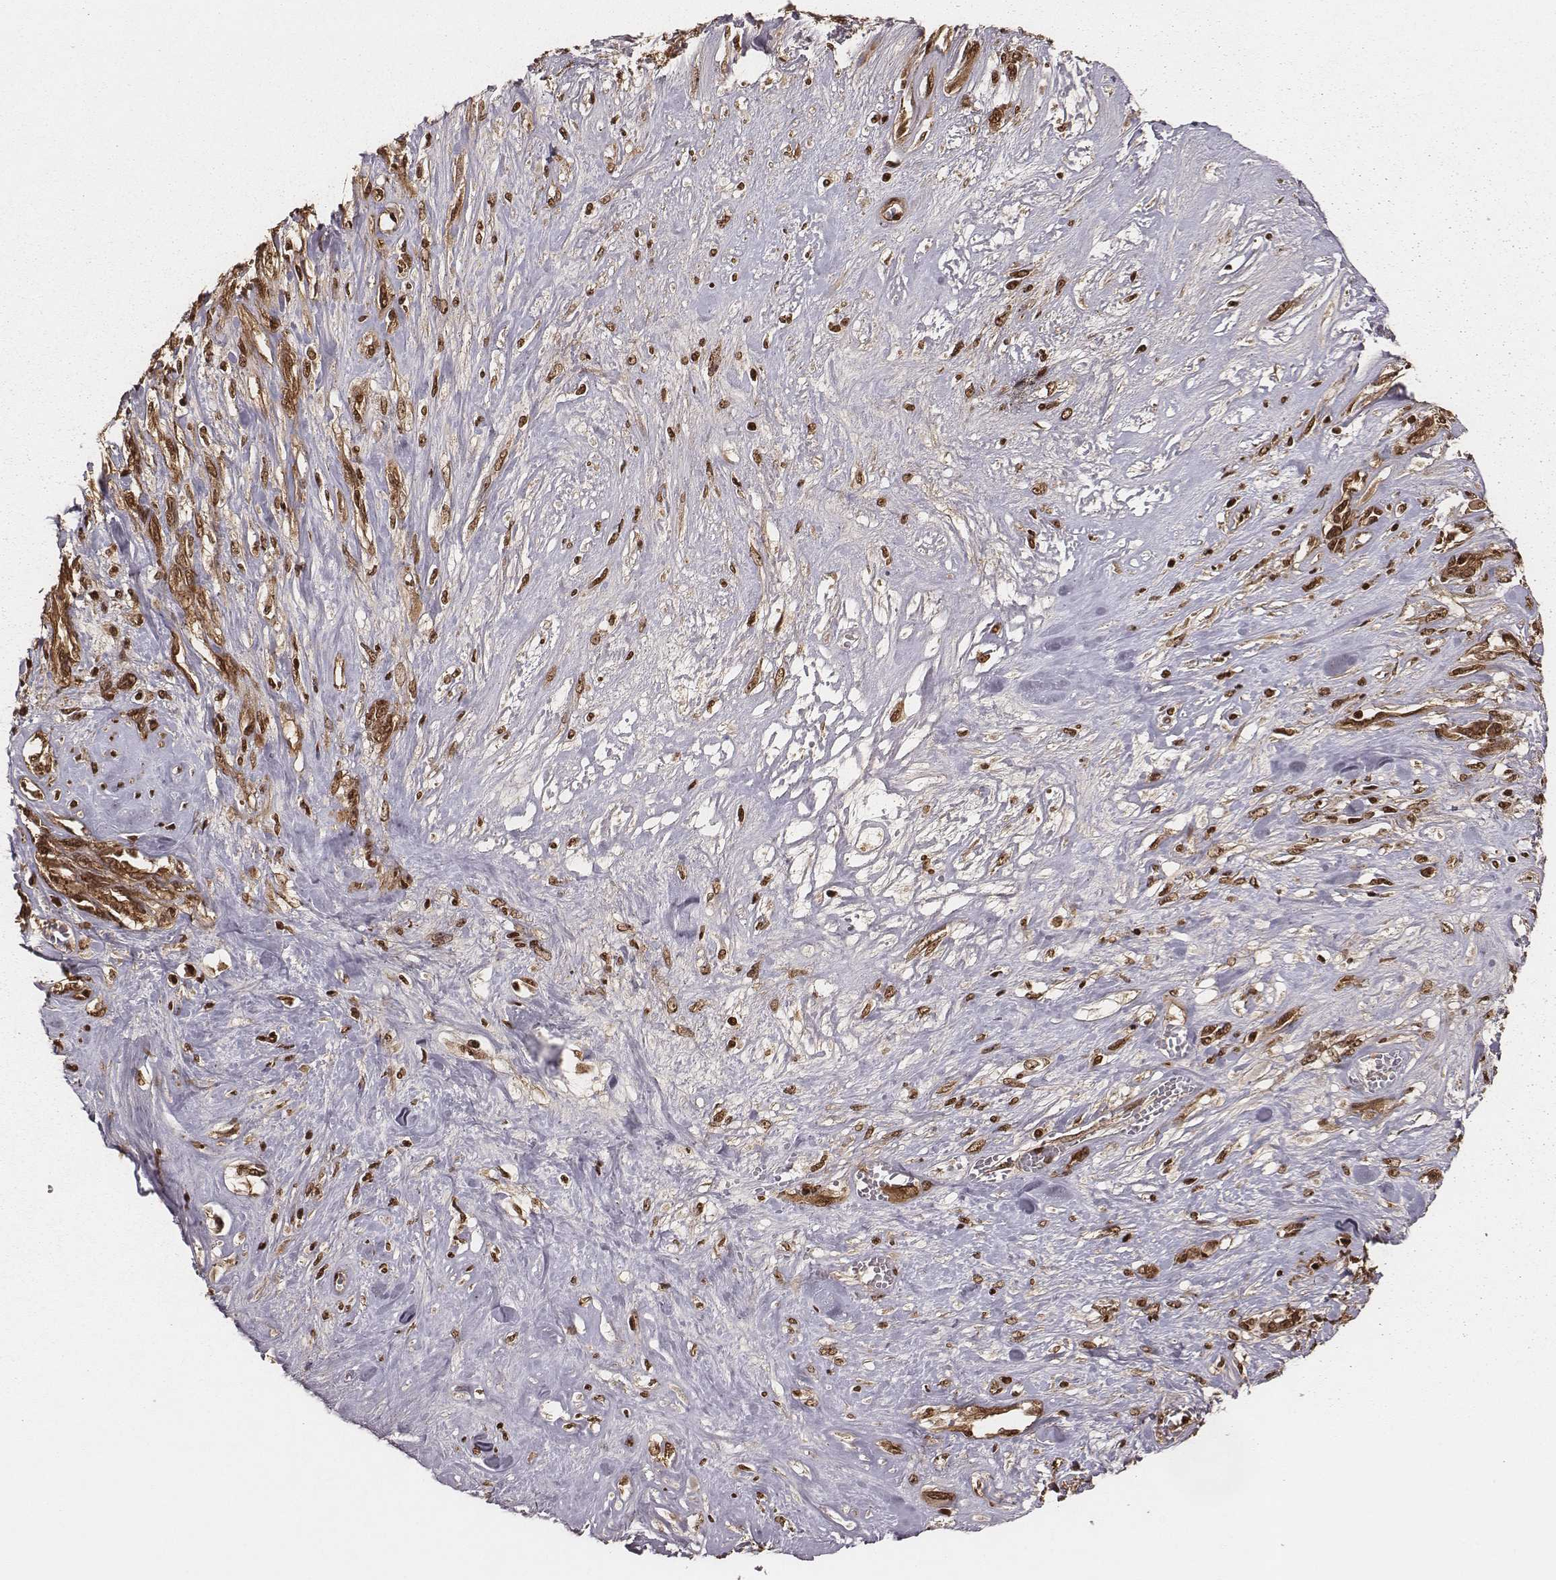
{"staining": {"intensity": "moderate", "quantity": ">75%", "location": "cytoplasmic/membranous,nuclear"}, "tissue": "melanoma", "cell_type": "Tumor cells", "image_type": "cancer", "snomed": [{"axis": "morphology", "description": "Malignant melanoma, NOS"}, {"axis": "topography", "description": "Skin"}], "caption": "The photomicrograph shows staining of malignant melanoma, revealing moderate cytoplasmic/membranous and nuclear protein staining (brown color) within tumor cells.", "gene": "NFX1", "patient": {"sex": "female", "age": 91}}